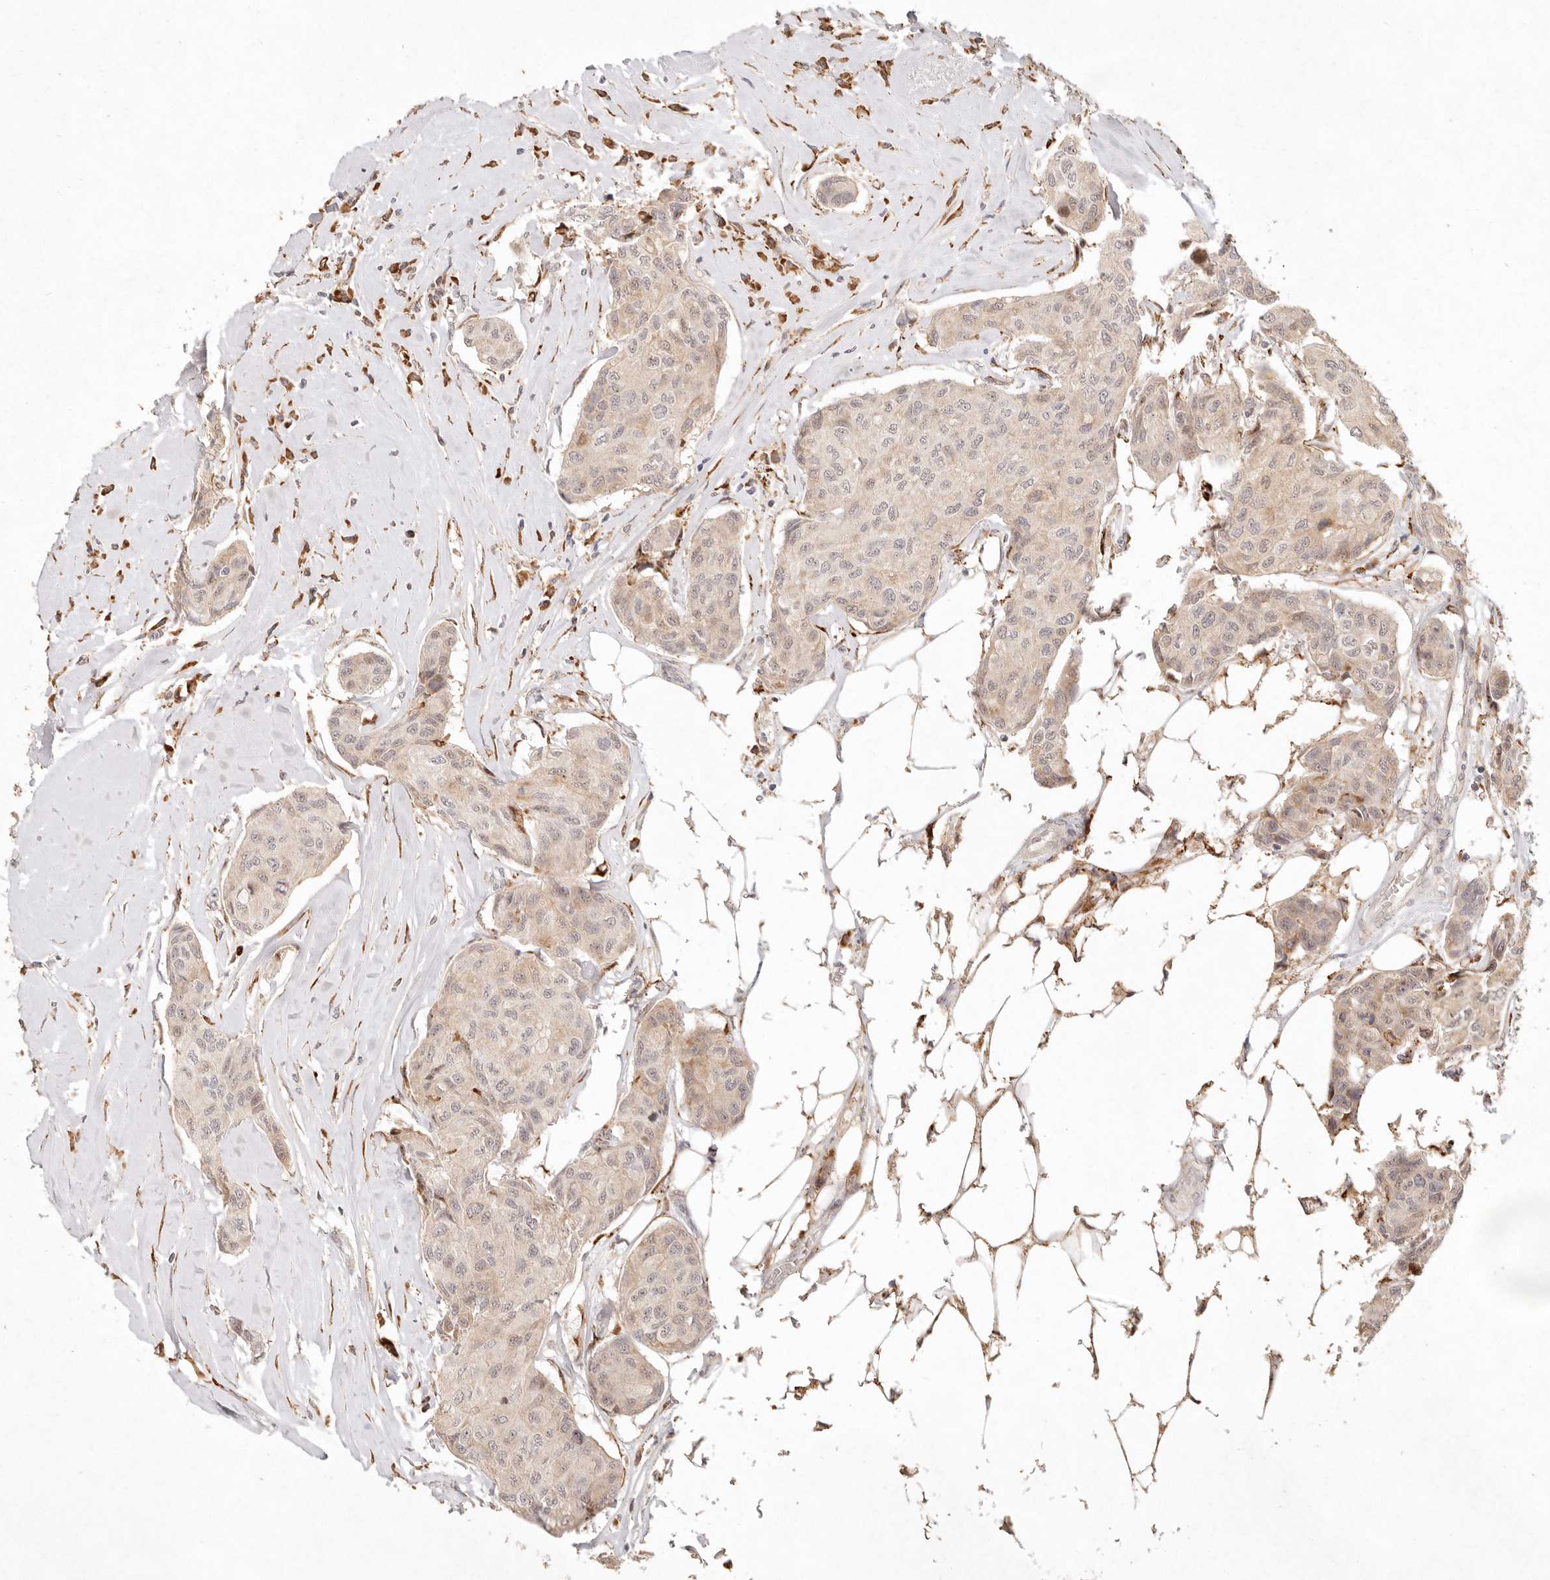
{"staining": {"intensity": "weak", "quantity": "25%-75%", "location": "cytoplasmic/membranous"}, "tissue": "breast cancer", "cell_type": "Tumor cells", "image_type": "cancer", "snomed": [{"axis": "morphology", "description": "Duct carcinoma"}, {"axis": "topography", "description": "Breast"}], "caption": "Protein analysis of breast cancer tissue reveals weak cytoplasmic/membranous expression in about 25%-75% of tumor cells.", "gene": "C1orf127", "patient": {"sex": "female", "age": 80}}